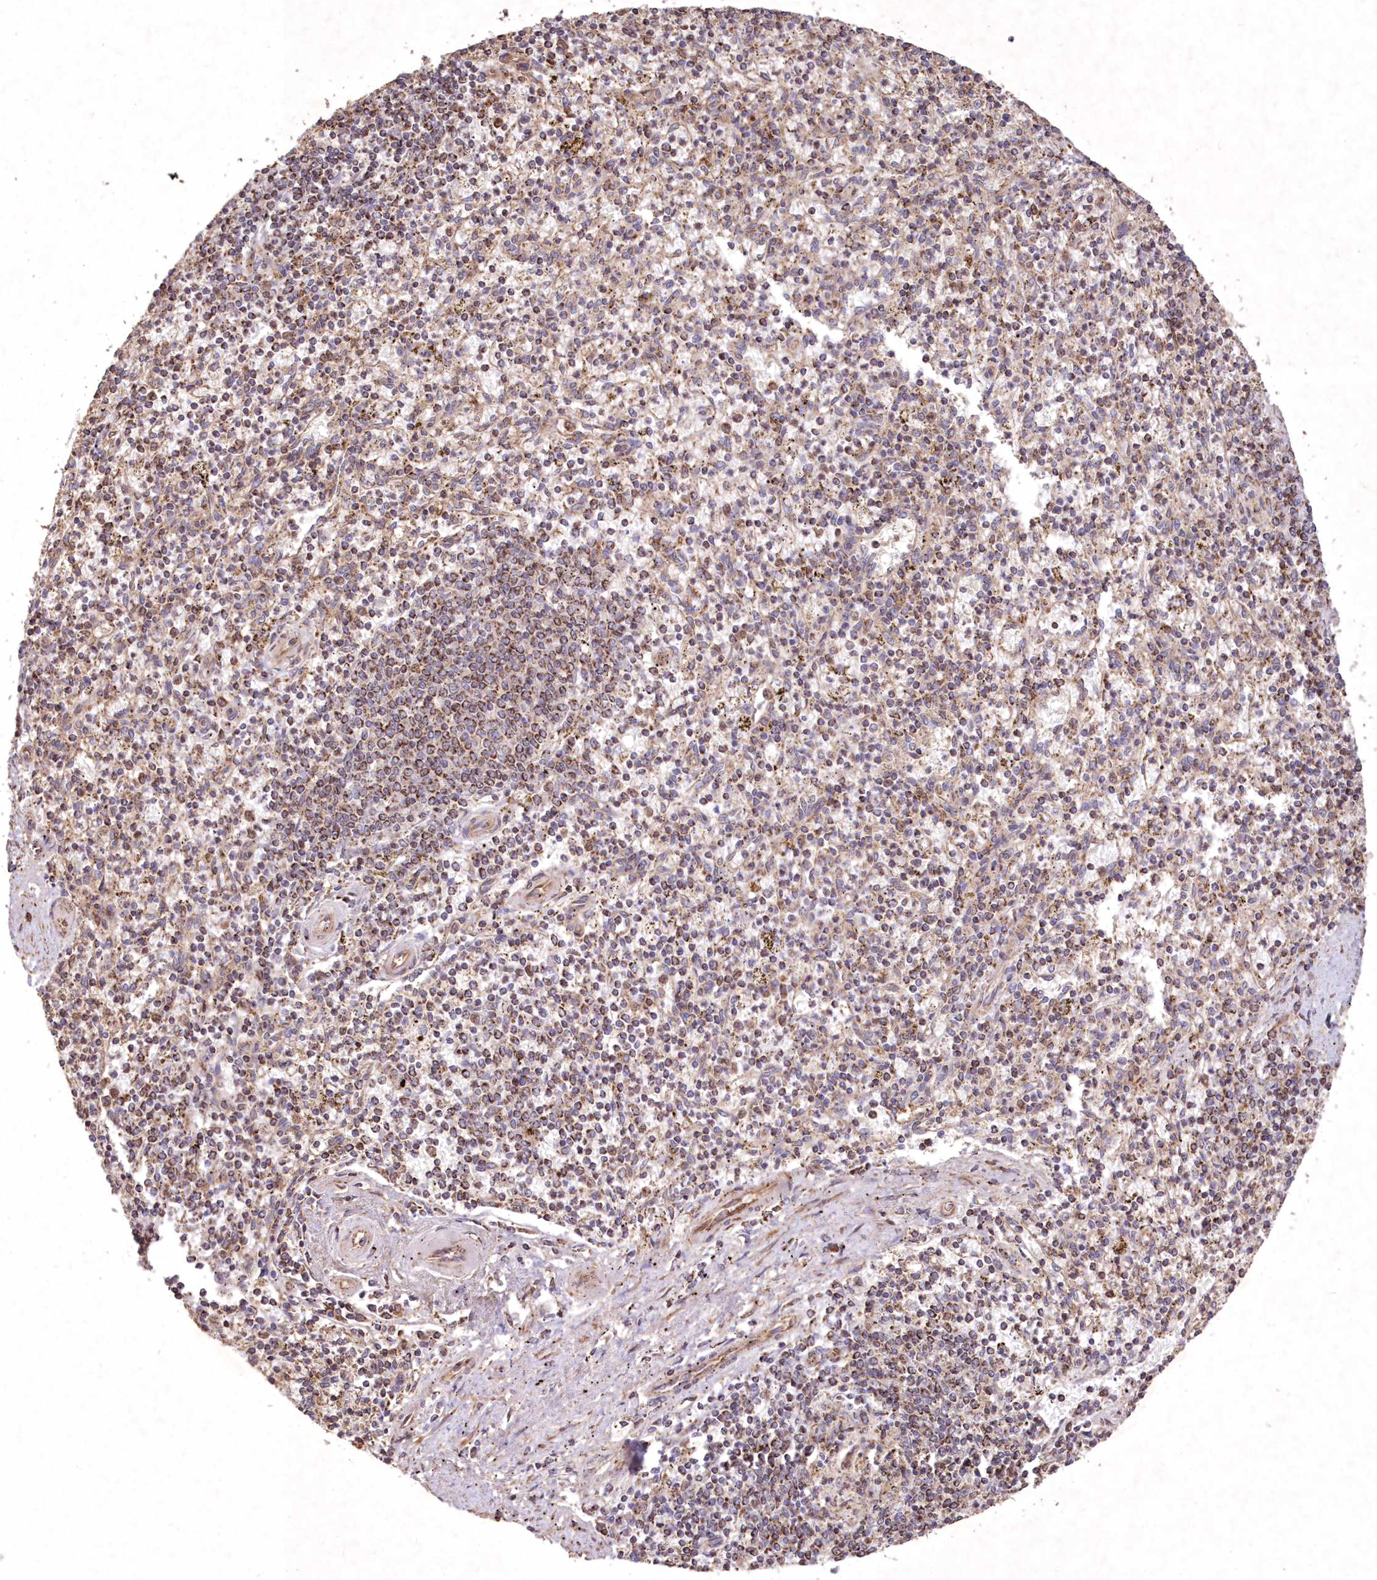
{"staining": {"intensity": "moderate", "quantity": "25%-75%", "location": "cytoplasmic/membranous"}, "tissue": "spleen", "cell_type": "Cells in red pulp", "image_type": "normal", "snomed": [{"axis": "morphology", "description": "Normal tissue, NOS"}, {"axis": "topography", "description": "Spleen"}], "caption": "A high-resolution image shows immunohistochemistry staining of benign spleen, which demonstrates moderate cytoplasmic/membranous staining in approximately 25%-75% of cells in red pulp. (brown staining indicates protein expression, while blue staining denotes nuclei).", "gene": "TMEM139", "patient": {"sex": "male", "age": 72}}